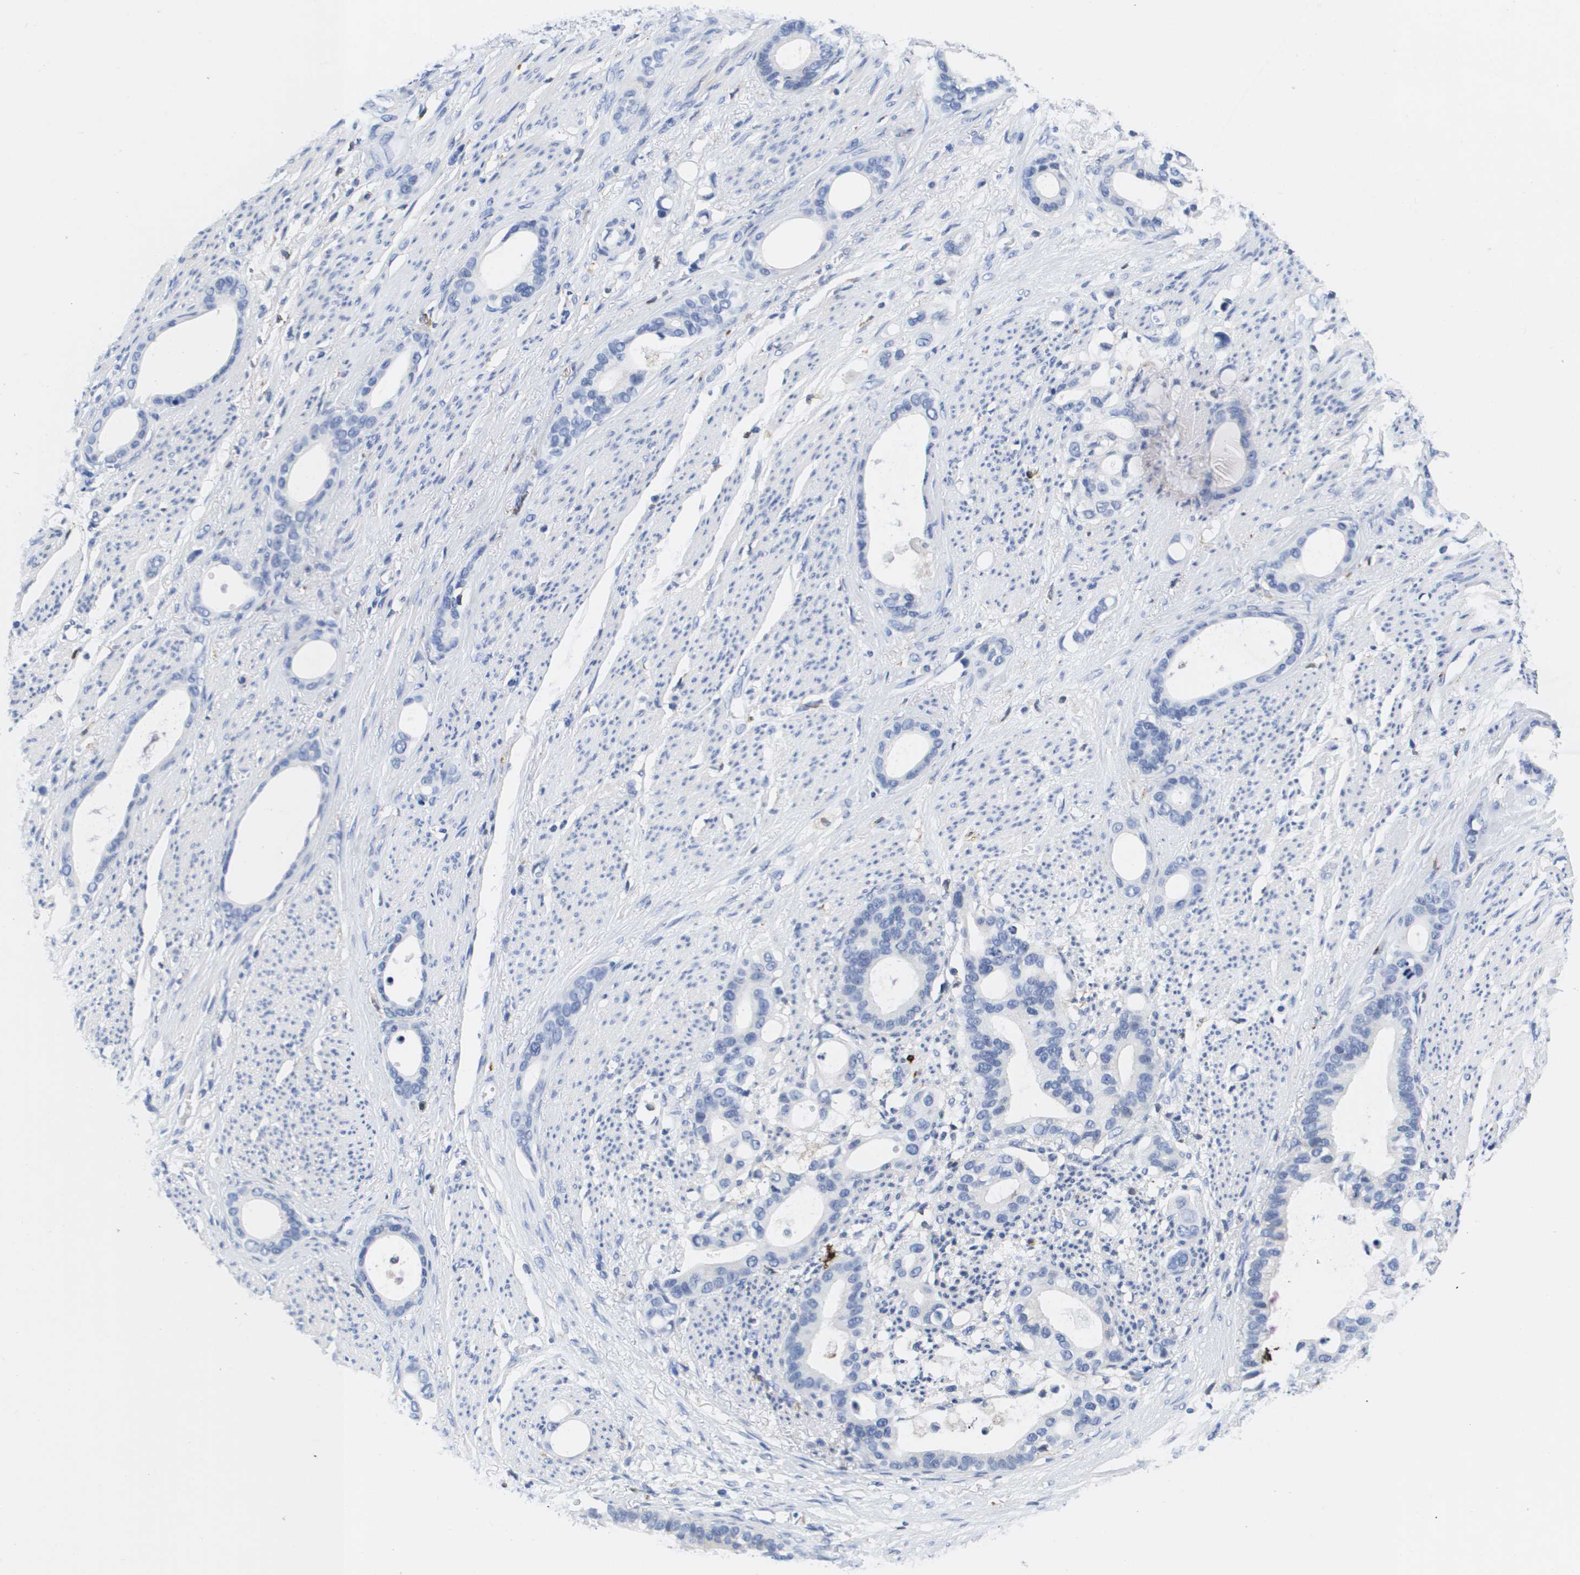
{"staining": {"intensity": "negative", "quantity": "none", "location": "none"}, "tissue": "stomach cancer", "cell_type": "Tumor cells", "image_type": "cancer", "snomed": [{"axis": "morphology", "description": "Adenocarcinoma, NOS"}, {"axis": "topography", "description": "Stomach"}], "caption": "High magnification brightfield microscopy of stomach adenocarcinoma stained with DAB (3,3'-diaminobenzidine) (brown) and counterstained with hematoxylin (blue): tumor cells show no significant staining.", "gene": "HMOX1", "patient": {"sex": "female", "age": 75}}